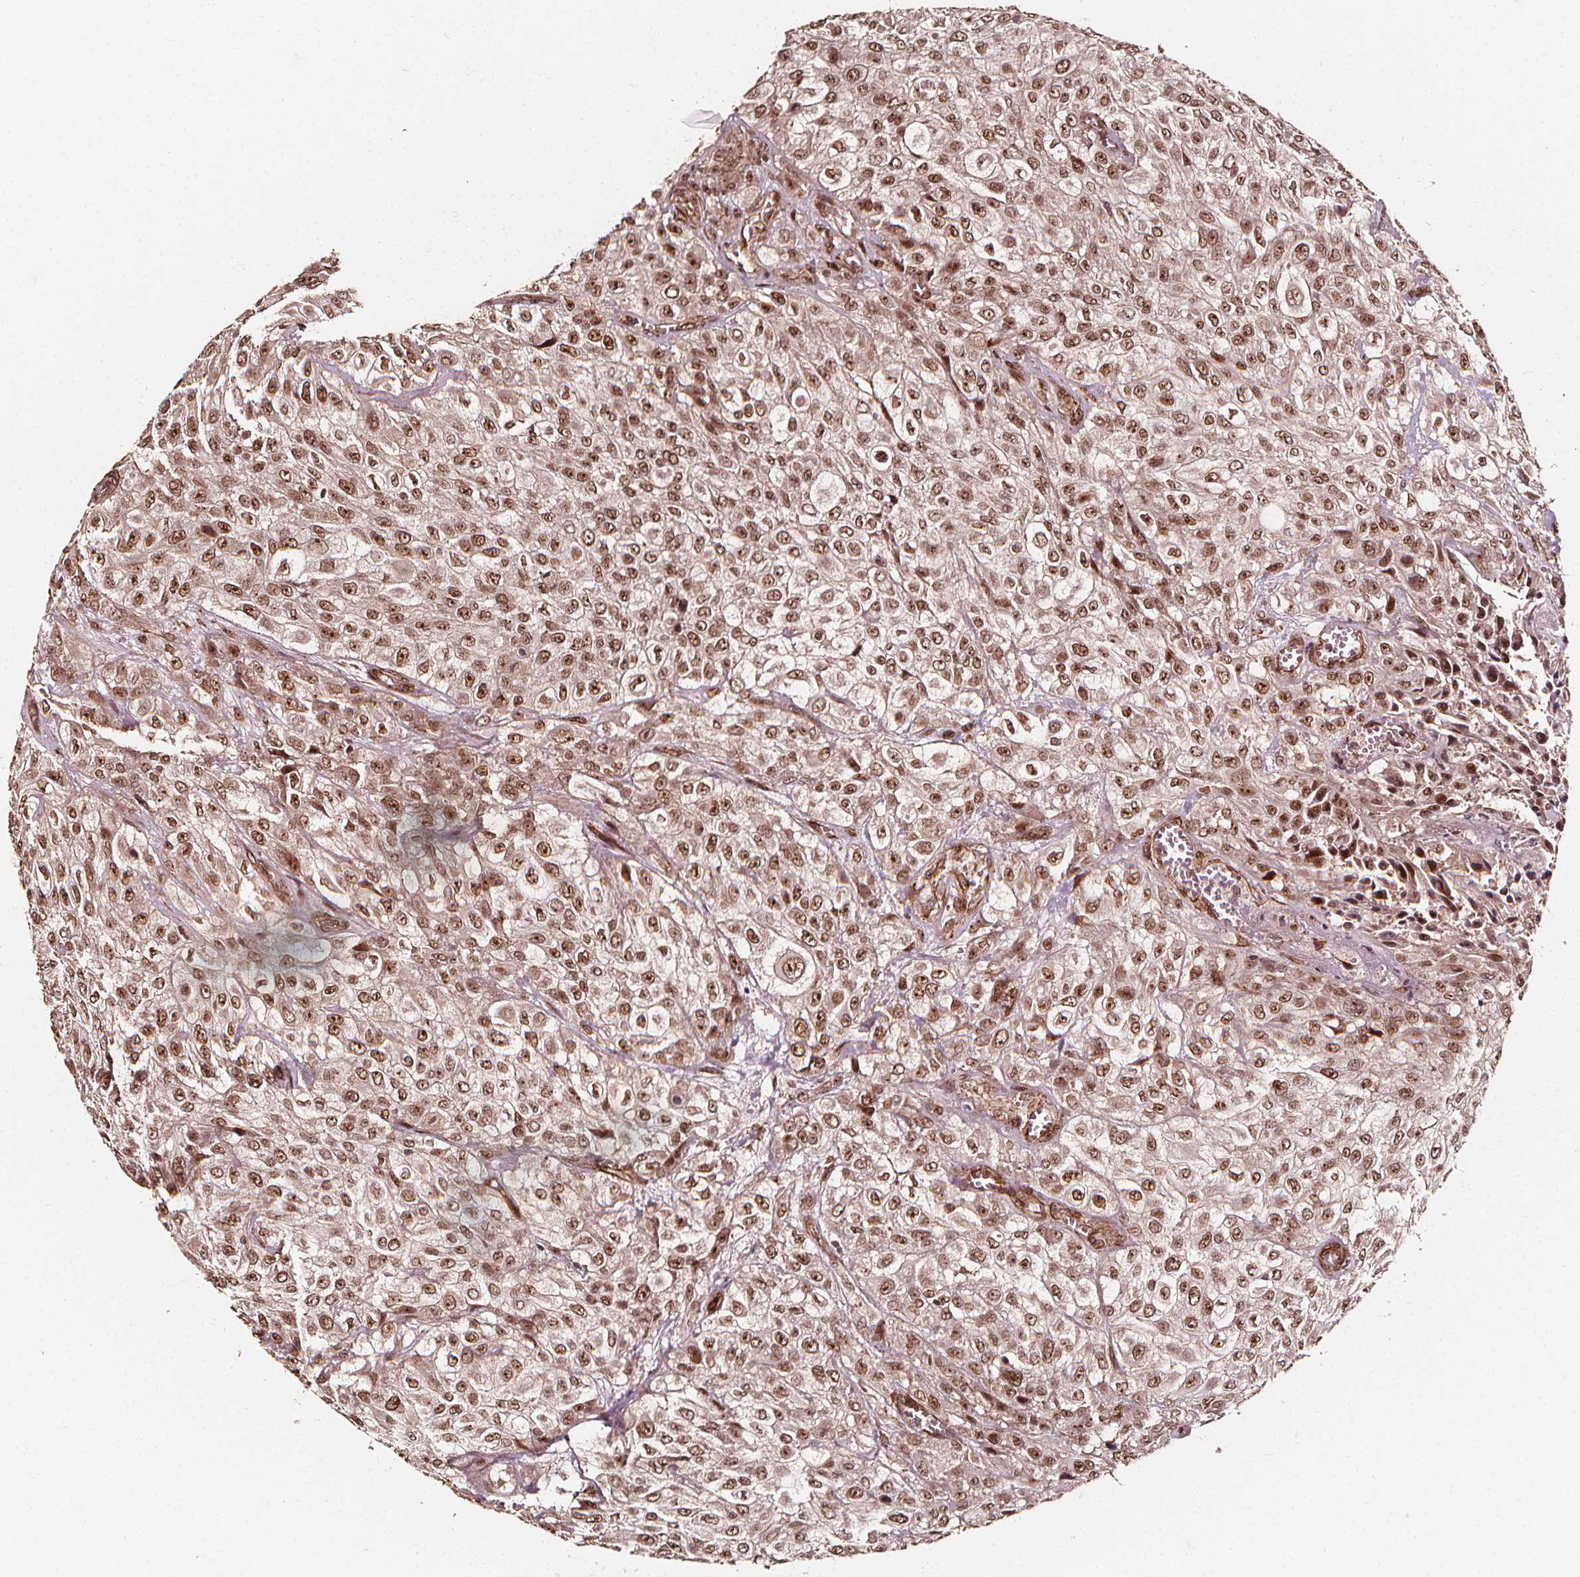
{"staining": {"intensity": "moderate", "quantity": ">75%", "location": "nuclear"}, "tissue": "urothelial cancer", "cell_type": "Tumor cells", "image_type": "cancer", "snomed": [{"axis": "morphology", "description": "Urothelial carcinoma, High grade"}, {"axis": "topography", "description": "Urinary bladder"}], "caption": "Immunohistochemistry (DAB (3,3'-diaminobenzidine)) staining of human urothelial cancer reveals moderate nuclear protein staining in approximately >75% of tumor cells. (IHC, brightfield microscopy, high magnification).", "gene": "EXOSC9", "patient": {"sex": "male", "age": 57}}